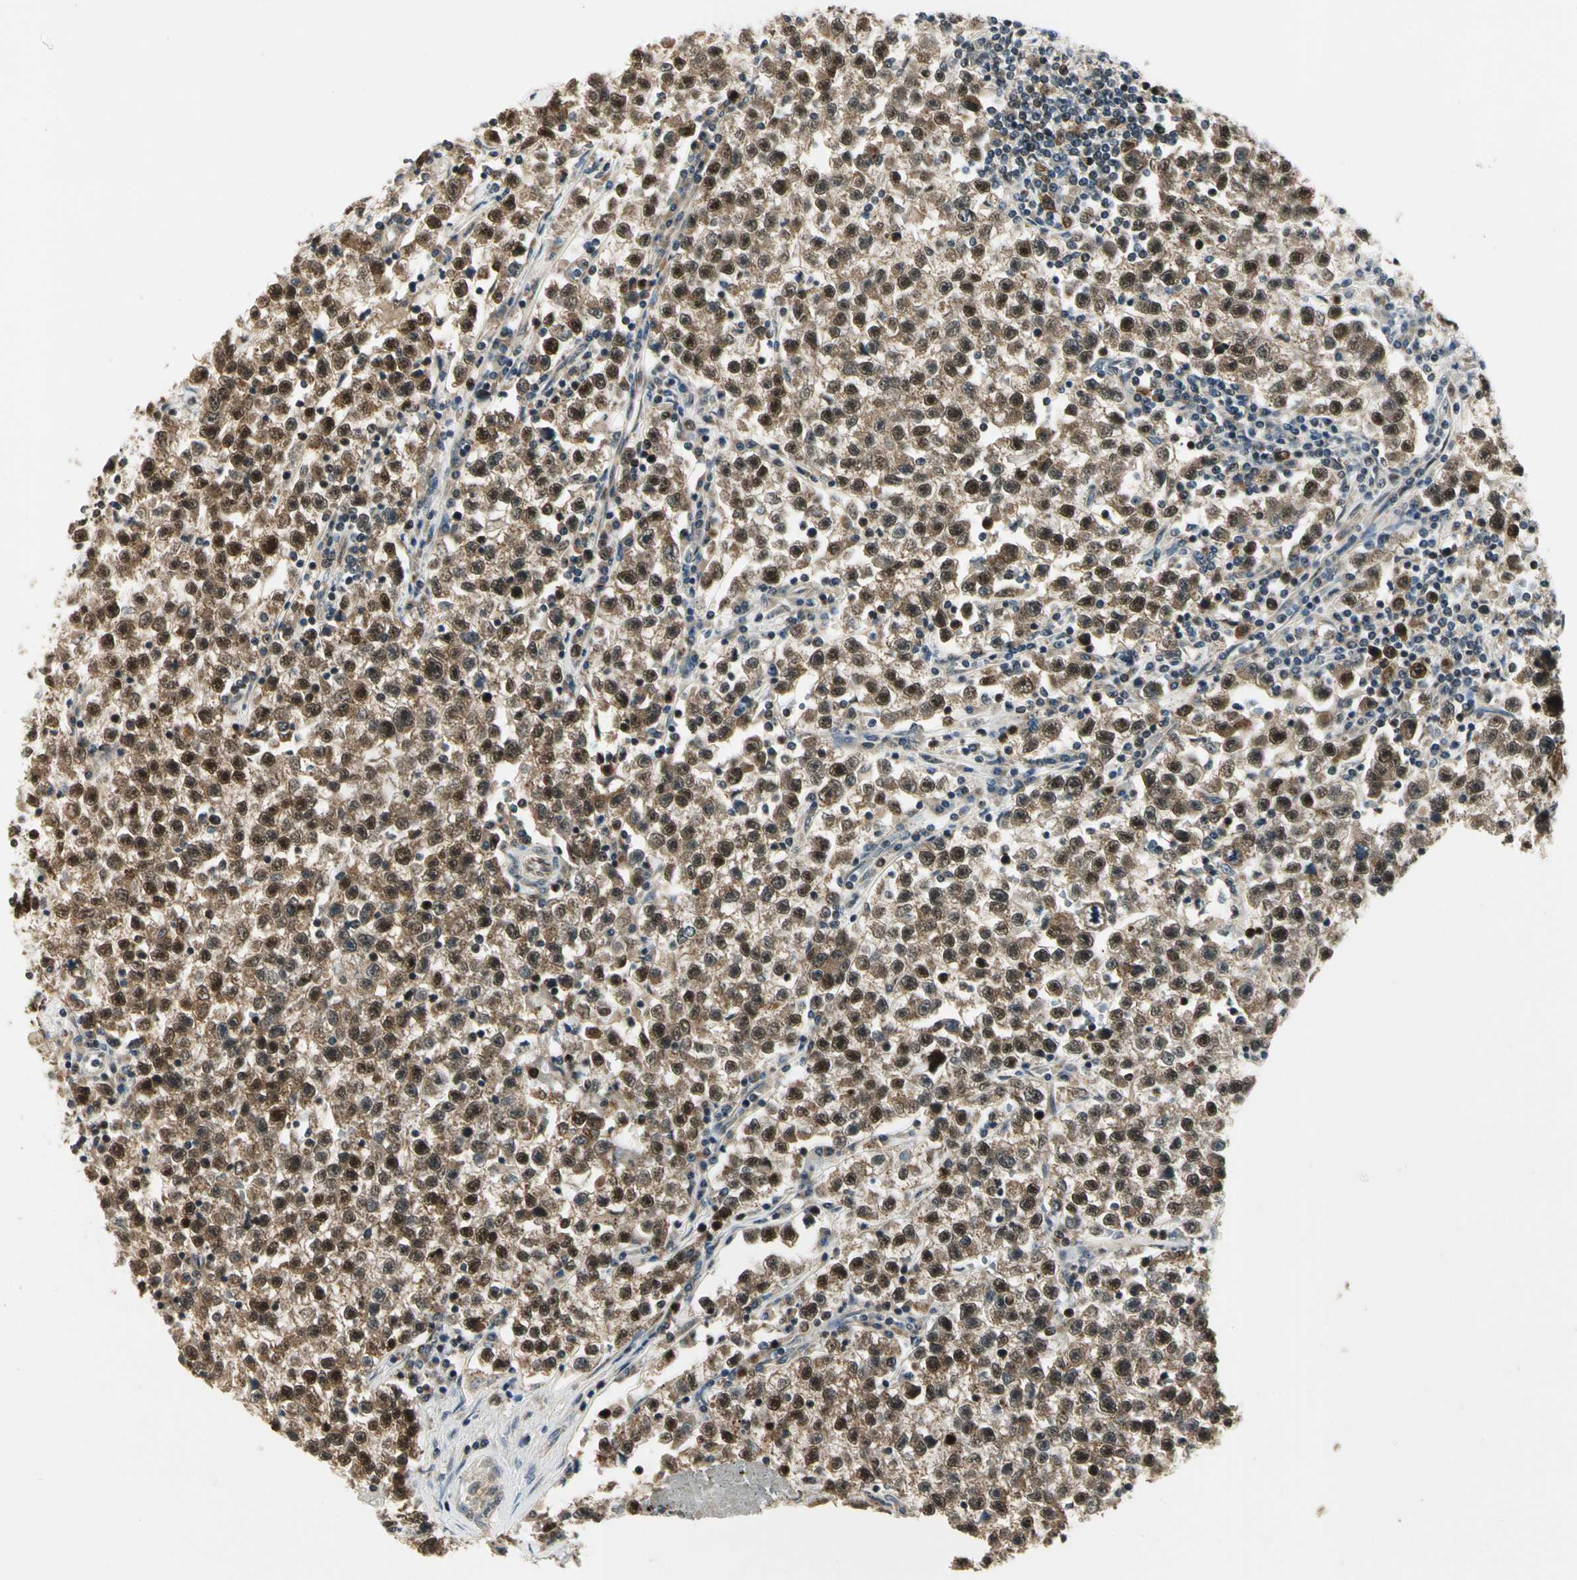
{"staining": {"intensity": "strong", "quantity": ">75%", "location": "cytoplasmic/membranous"}, "tissue": "testis cancer", "cell_type": "Tumor cells", "image_type": "cancer", "snomed": [{"axis": "morphology", "description": "Seminoma, NOS"}, {"axis": "topography", "description": "Testis"}], "caption": "Strong cytoplasmic/membranous protein positivity is present in about >75% of tumor cells in testis cancer.", "gene": "PDK2", "patient": {"sex": "male", "age": 22}}